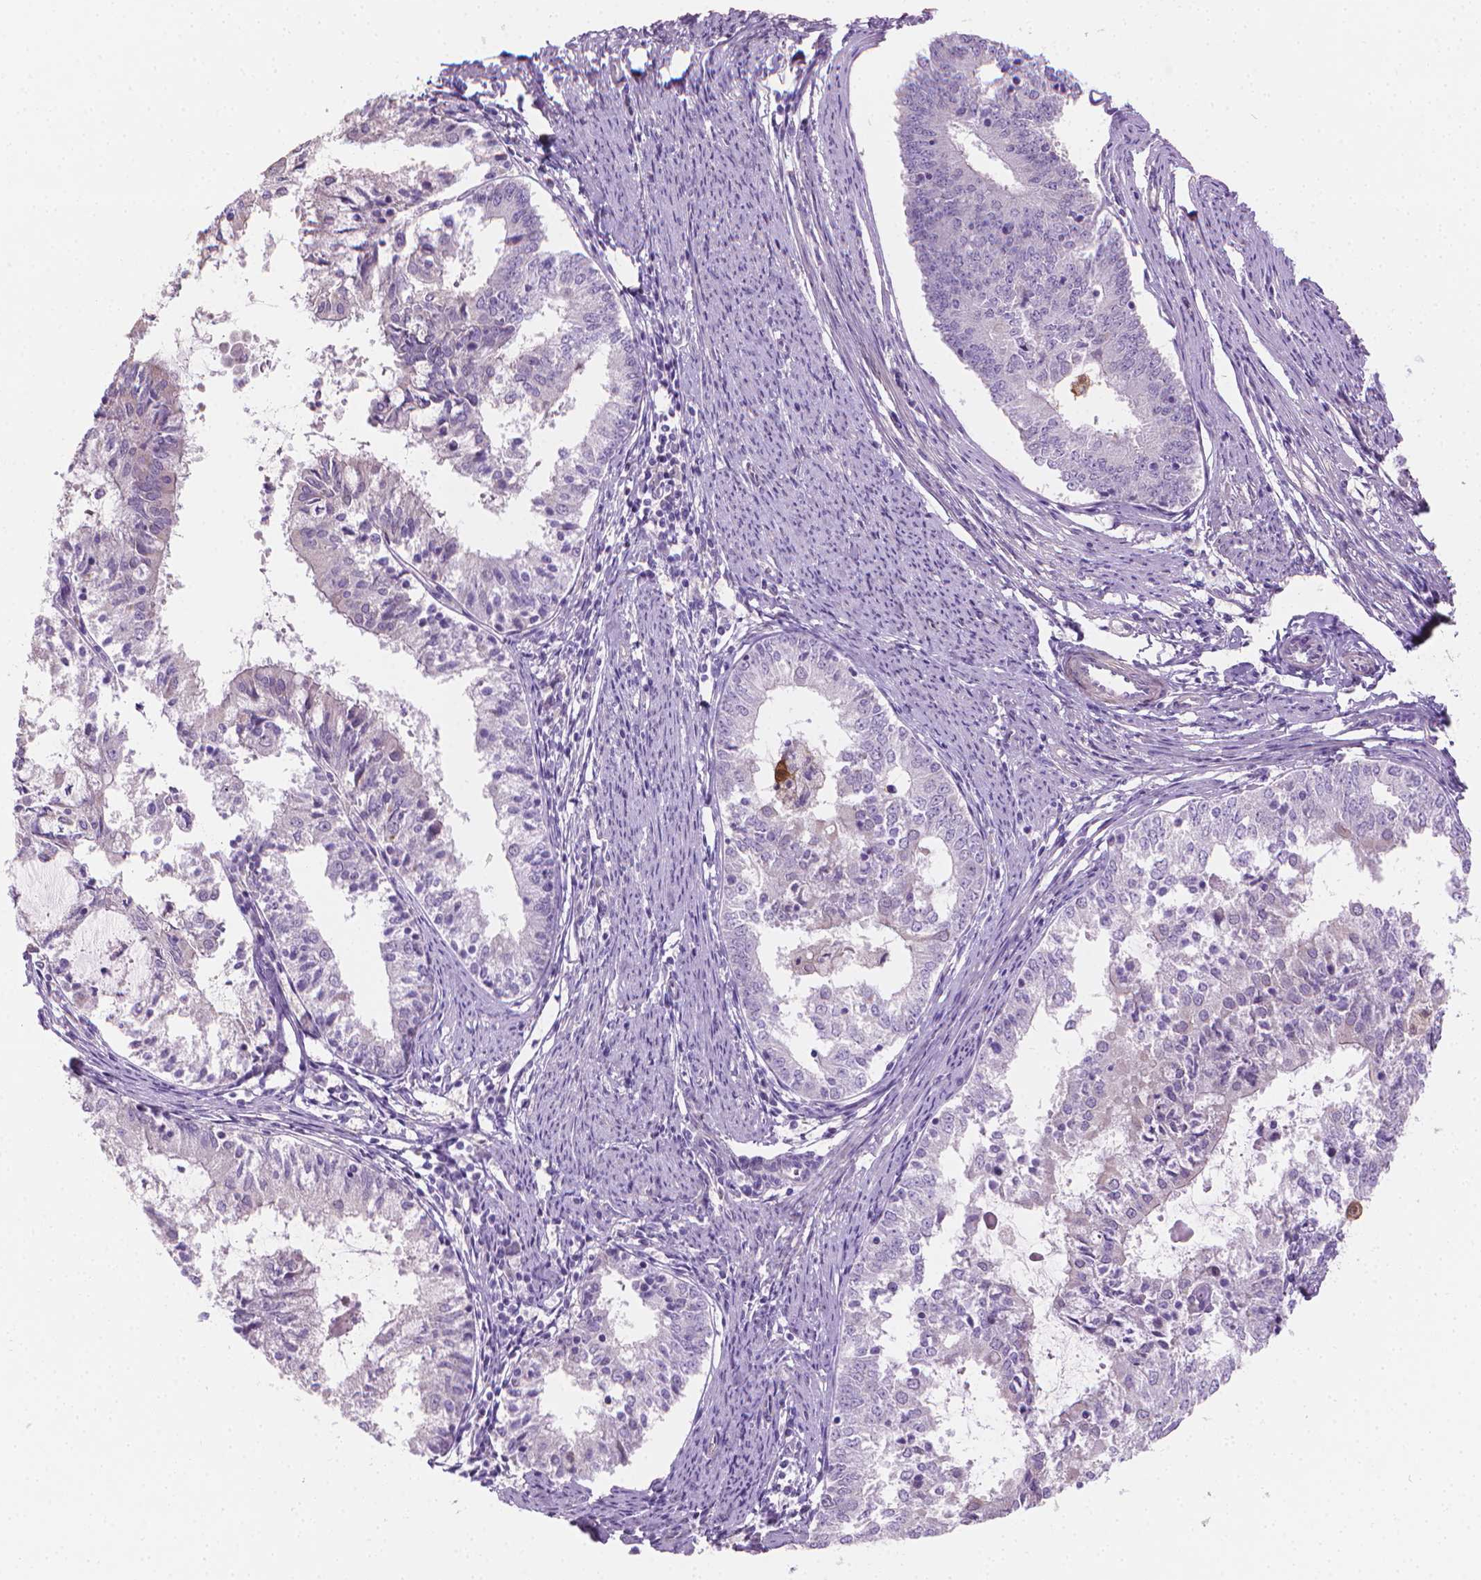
{"staining": {"intensity": "negative", "quantity": "none", "location": "none"}, "tissue": "endometrial cancer", "cell_type": "Tumor cells", "image_type": "cancer", "snomed": [{"axis": "morphology", "description": "Adenocarcinoma, NOS"}, {"axis": "topography", "description": "Endometrium"}], "caption": "DAB (3,3'-diaminobenzidine) immunohistochemical staining of human endometrial adenocarcinoma demonstrates no significant staining in tumor cells.", "gene": "GSDMA", "patient": {"sex": "female", "age": 57}}